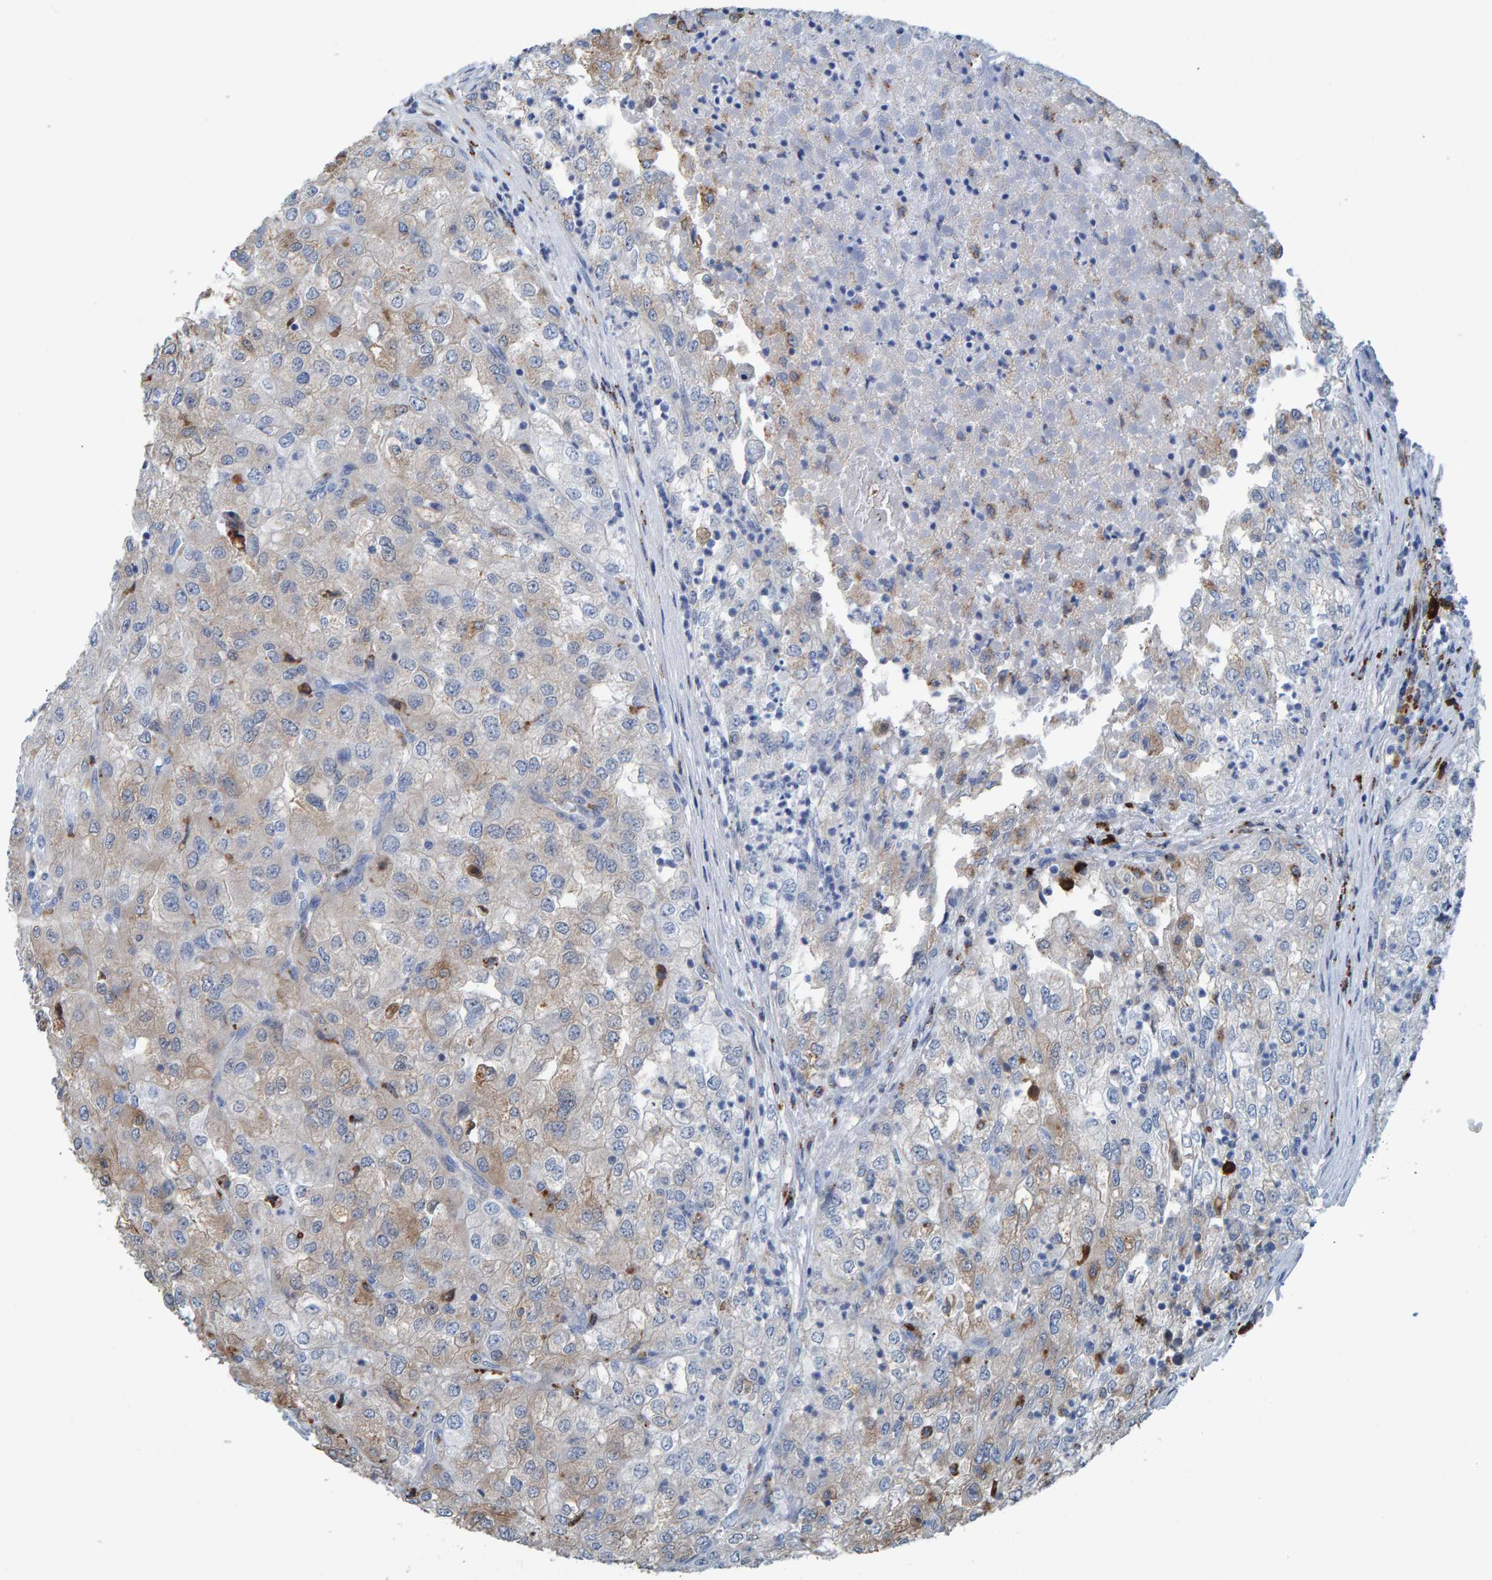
{"staining": {"intensity": "weak", "quantity": "<25%", "location": "cytoplasmic/membranous"}, "tissue": "renal cancer", "cell_type": "Tumor cells", "image_type": "cancer", "snomed": [{"axis": "morphology", "description": "Adenocarcinoma, NOS"}, {"axis": "topography", "description": "Kidney"}], "caption": "Micrograph shows no significant protein expression in tumor cells of renal adenocarcinoma. Brightfield microscopy of immunohistochemistry (IHC) stained with DAB (3,3'-diaminobenzidine) (brown) and hematoxylin (blue), captured at high magnification.", "gene": "IDO1", "patient": {"sex": "female", "age": 54}}